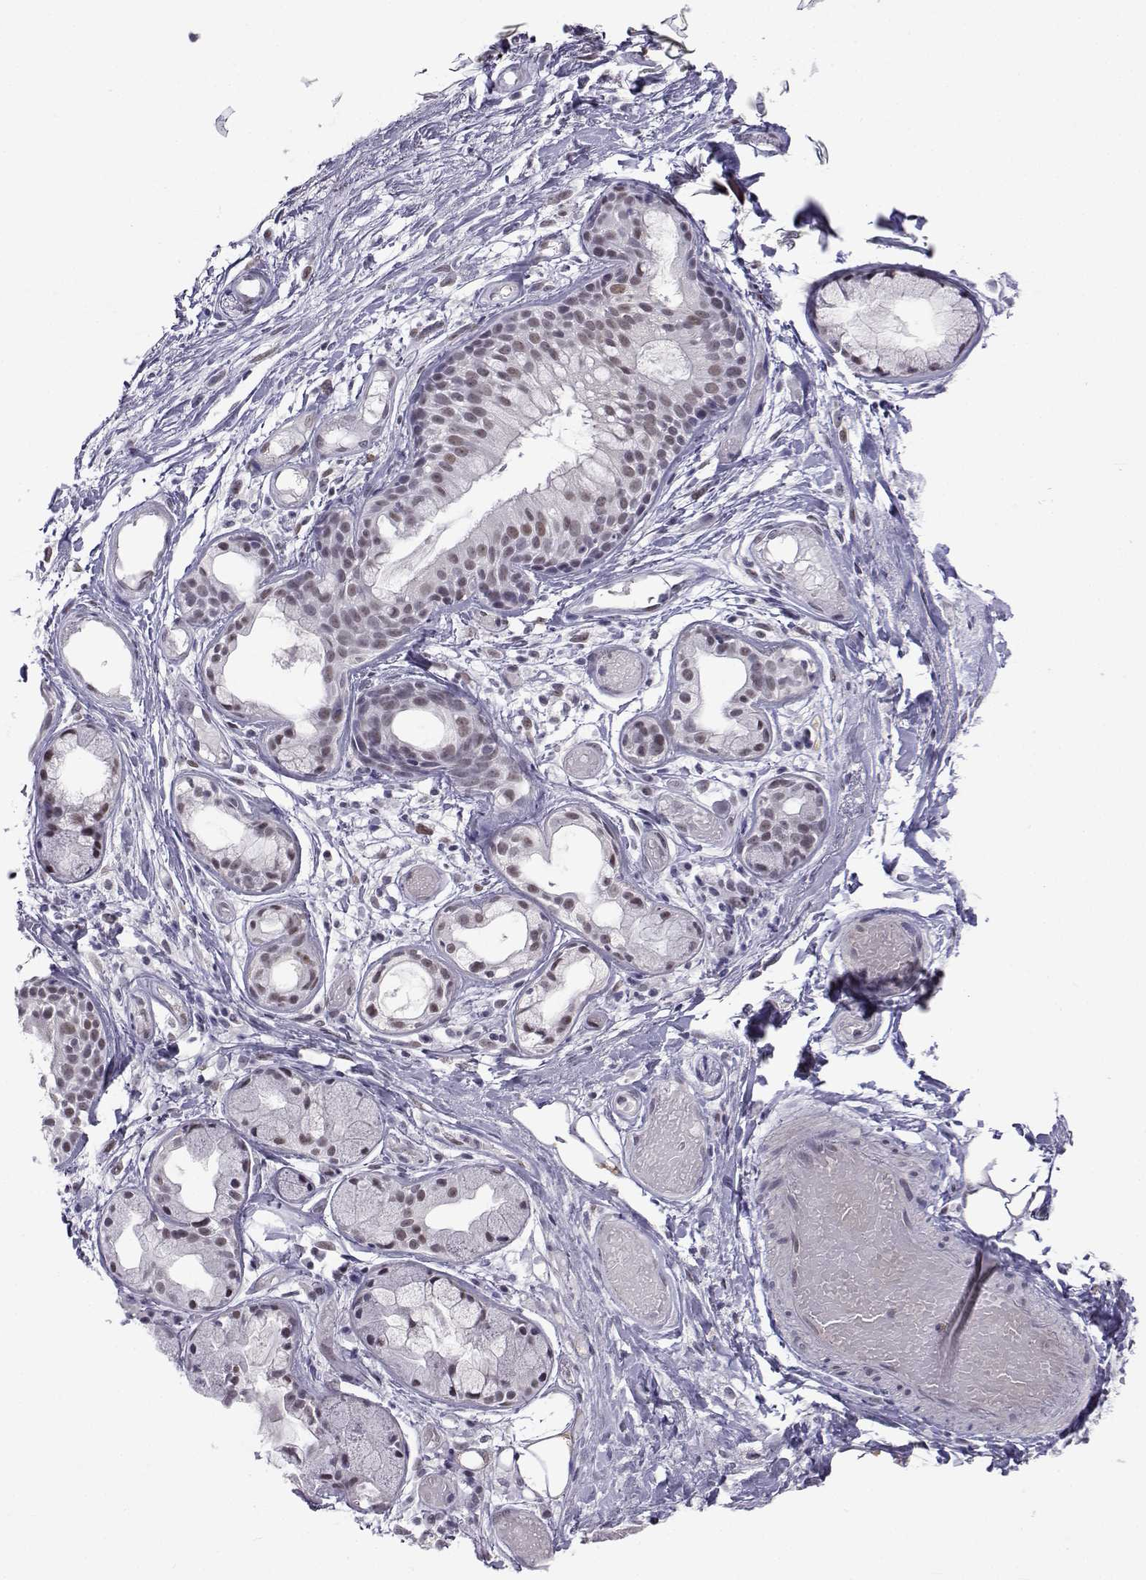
{"staining": {"intensity": "negative", "quantity": "none", "location": "none"}, "tissue": "adipose tissue", "cell_type": "Adipocytes", "image_type": "normal", "snomed": [{"axis": "morphology", "description": "Normal tissue, NOS"}, {"axis": "topography", "description": "Cartilage tissue"}], "caption": "IHC photomicrograph of benign adipose tissue stained for a protein (brown), which shows no positivity in adipocytes.", "gene": "MED26", "patient": {"sex": "male", "age": 62}}